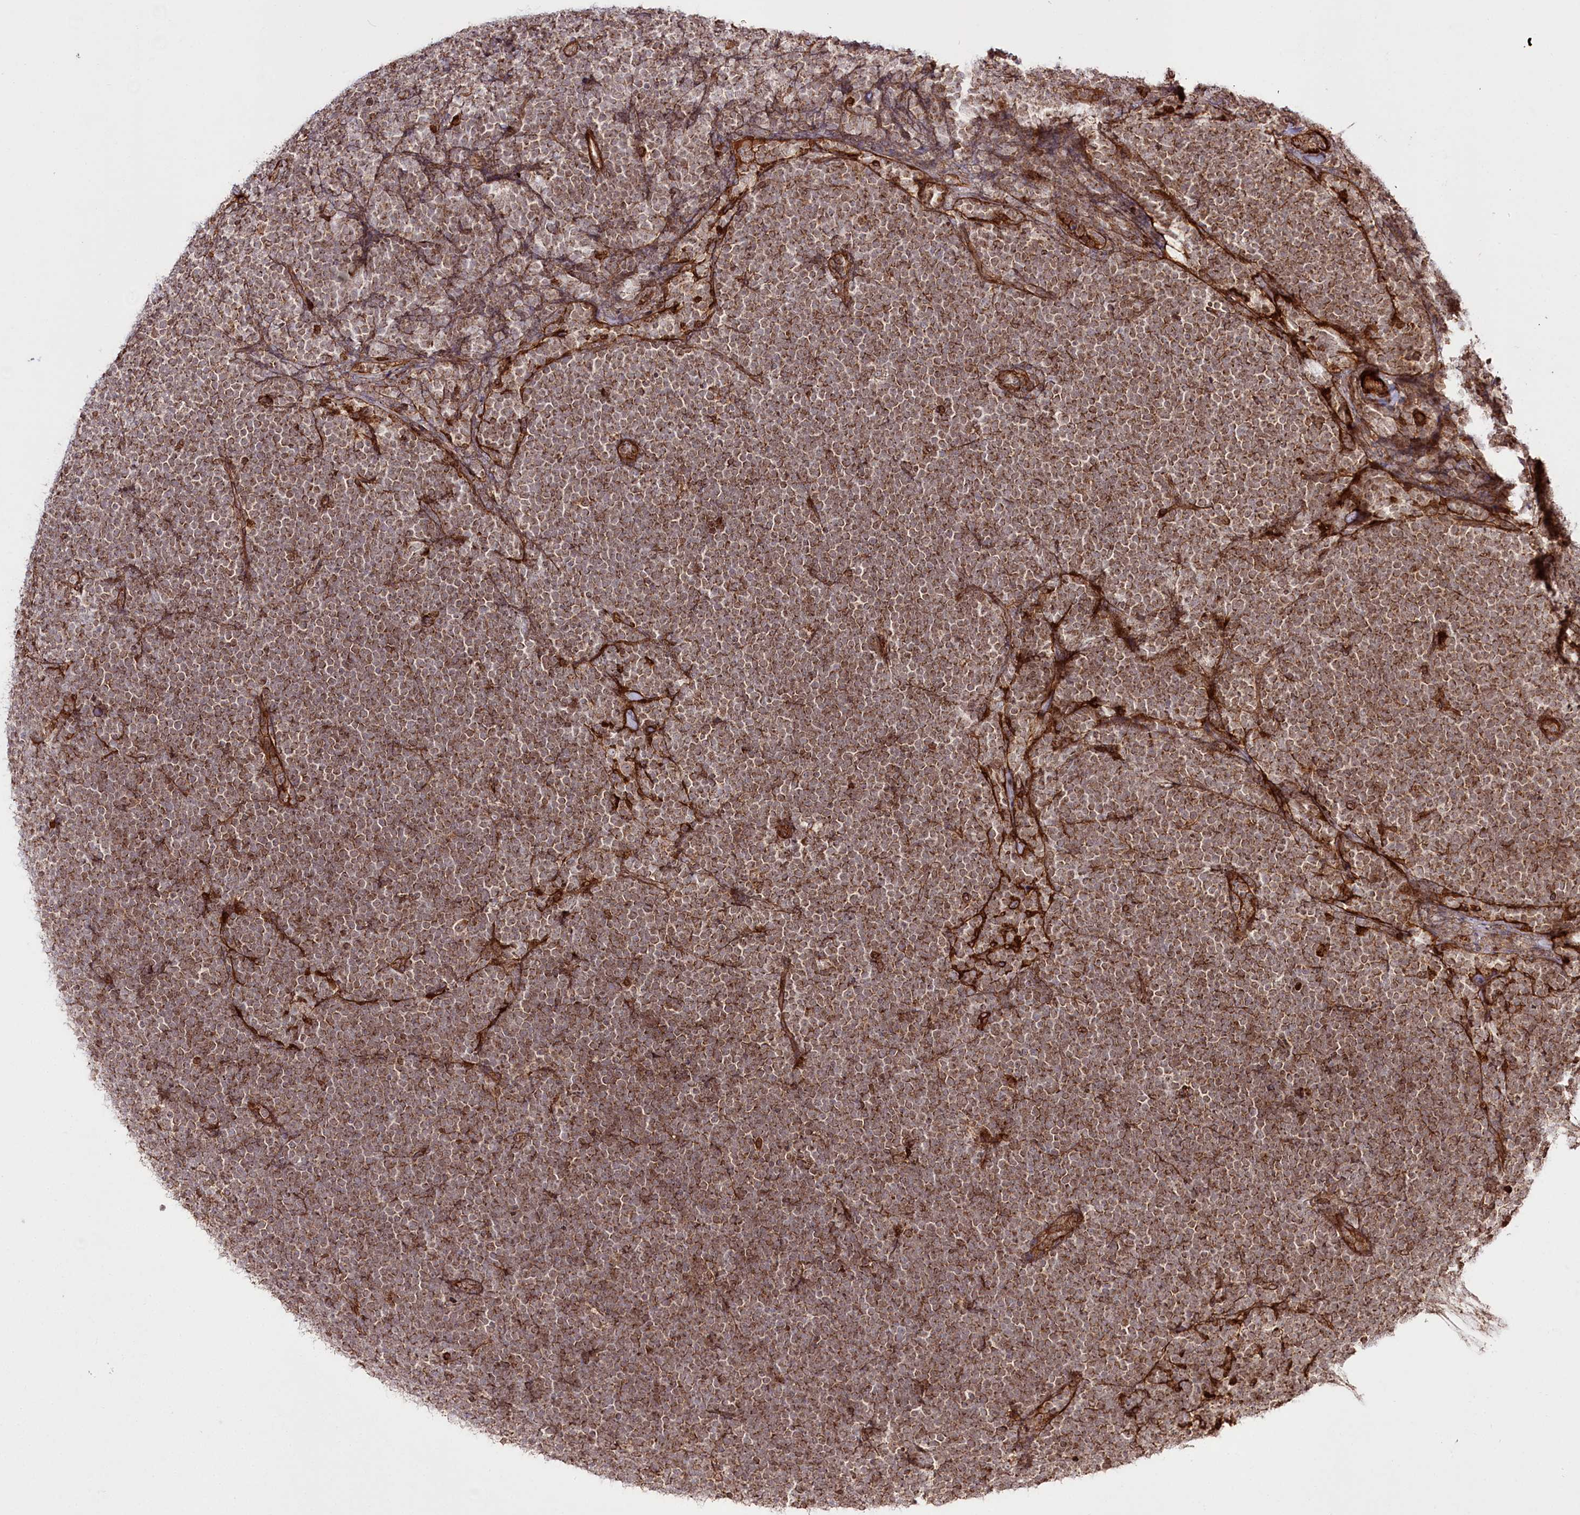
{"staining": {"intensity": "moderate", "quantity": ">75%", "location": "cytoplasmic/membranous"}, "tissue": "lymphoma", "cell_type": "Tumor cells", "image_type": "cancer", "snomed": [{"axis": "morphology", "description": "Malignant lymphoma, non-Hodgkin's type, High grade"}, {"axis": "topography", "description": "Lymph node"}], "caption": "Lymphoma stained with DAB IHC demonstrates medium levels of moderate cytoplasmic/membranous staining in about >75% of tumor cells. Using DAB (brown) and hematoxylin (blue) stains, captured at high magnification using brightfield microscopy.", "gene": "REXO2", "patient": {"sex": "male", "age": 13}}